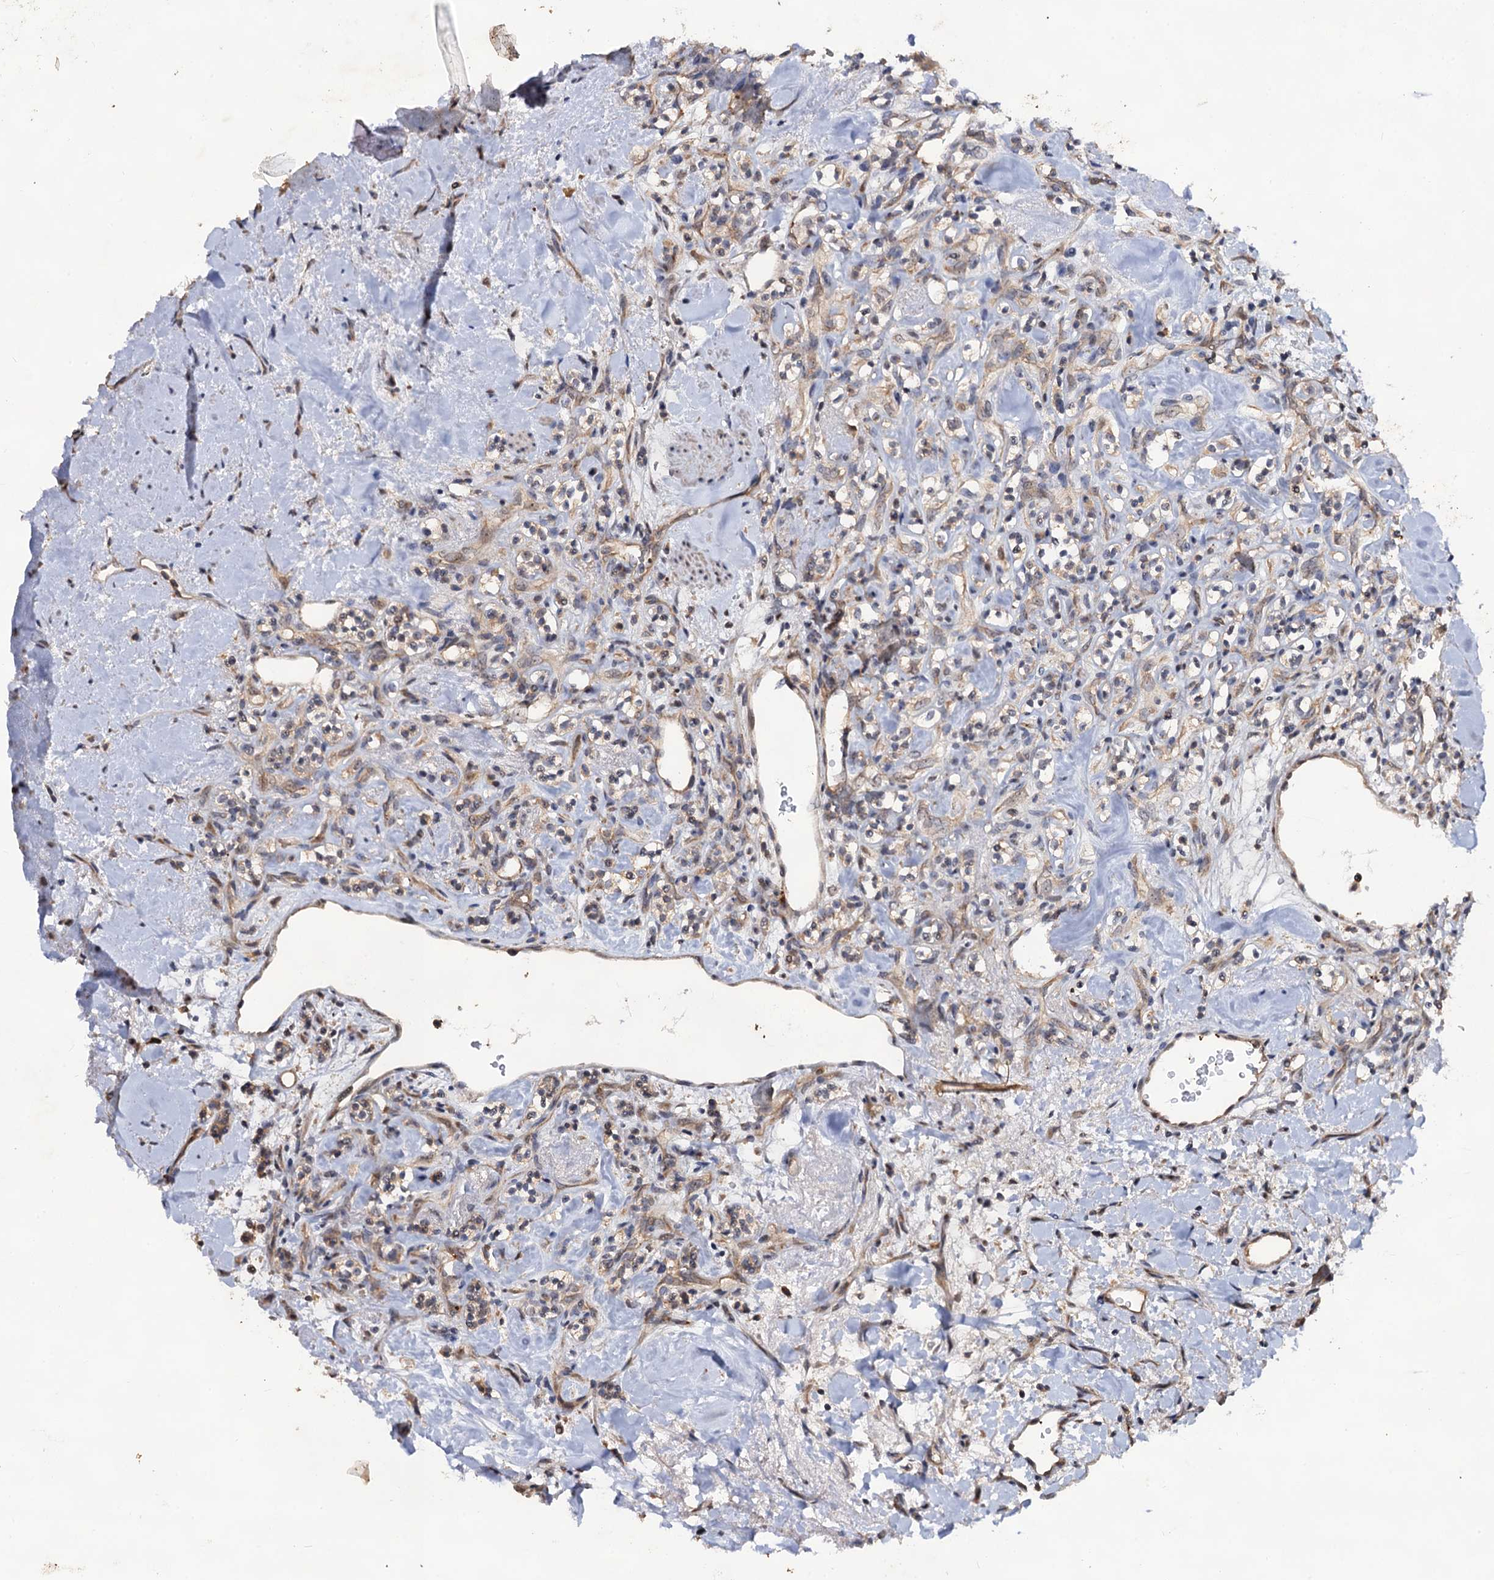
{"staining": {"intensity": "weak", "quantity": "25%-75%", "location": "cytoplasmic/membranous"}, "tissue": "renal cancer", "cell_type": "Tumor cells", "image_type": "cancer", "snomed": [{"axis": "morphology", "description": "Adenocarcinoma, NOS"}, {"axis": "topography", "description": "Kidney"}], "caption": "Brown immunohistochemical staining in human renal cancer reveals weak cytoplasmic/membranous expression in about 25%-75% of tumor cells.", "gene": "LRRC63", "patient": {"sex": "male", "age": 77}}